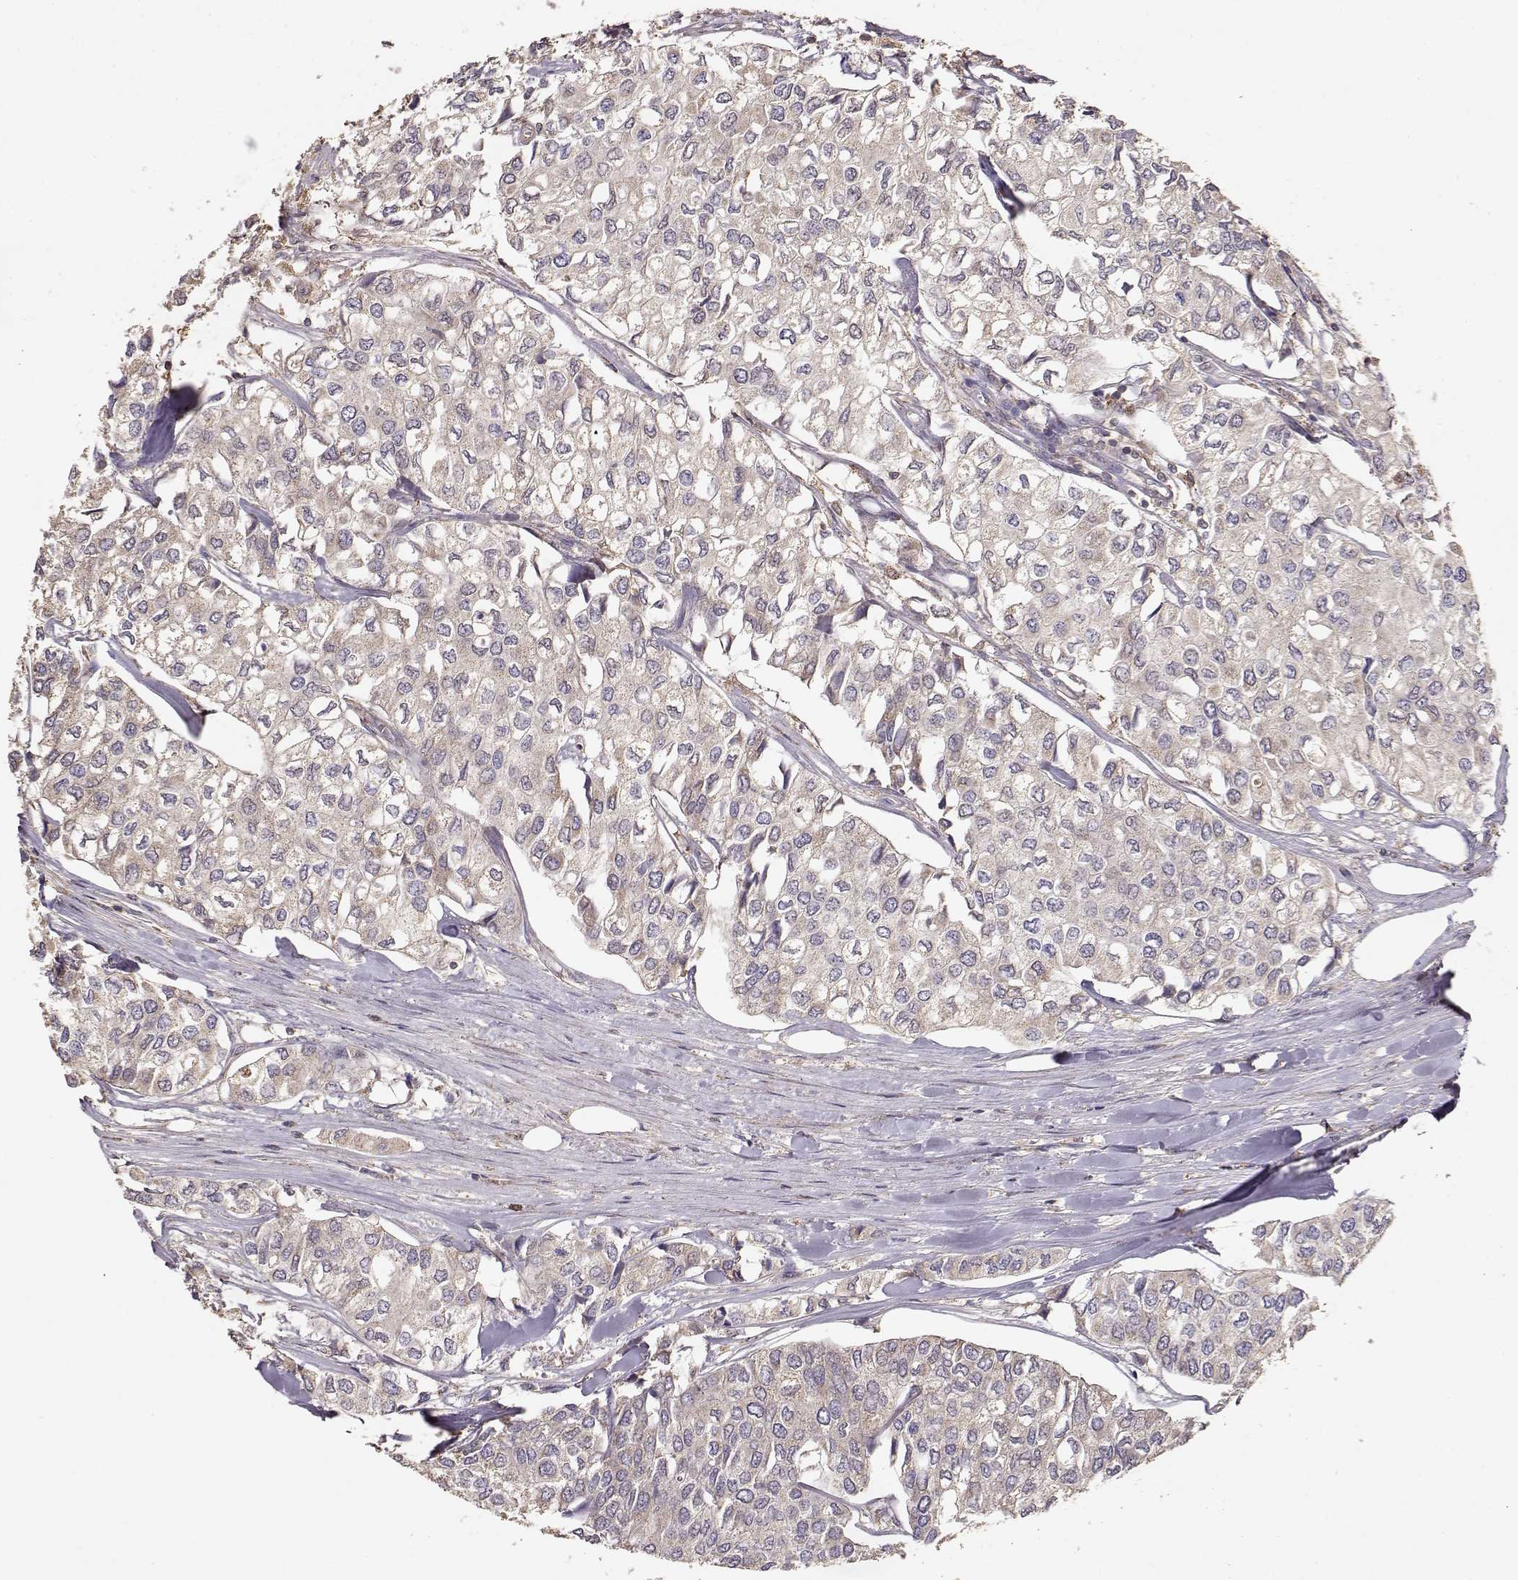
{"staining": {"intensity": "weak", "quantity": "<25%", "location": "cytoplasmic/membranous"}, "tissue": "urothelial cancer", "cell_type": "Tumor cells", "image_type": "cancer", "snomed": [{"axis": "morphology", "description": "Urothelial carcinoma, High grade"}, {"axis": "topography", "description": "Urinary bladder"}], "caption": "An image of human urothelial cancer is negative for staining in tumor cells.", "gene": "TARS3", "patient": {"sex": "male", "age": 73}}